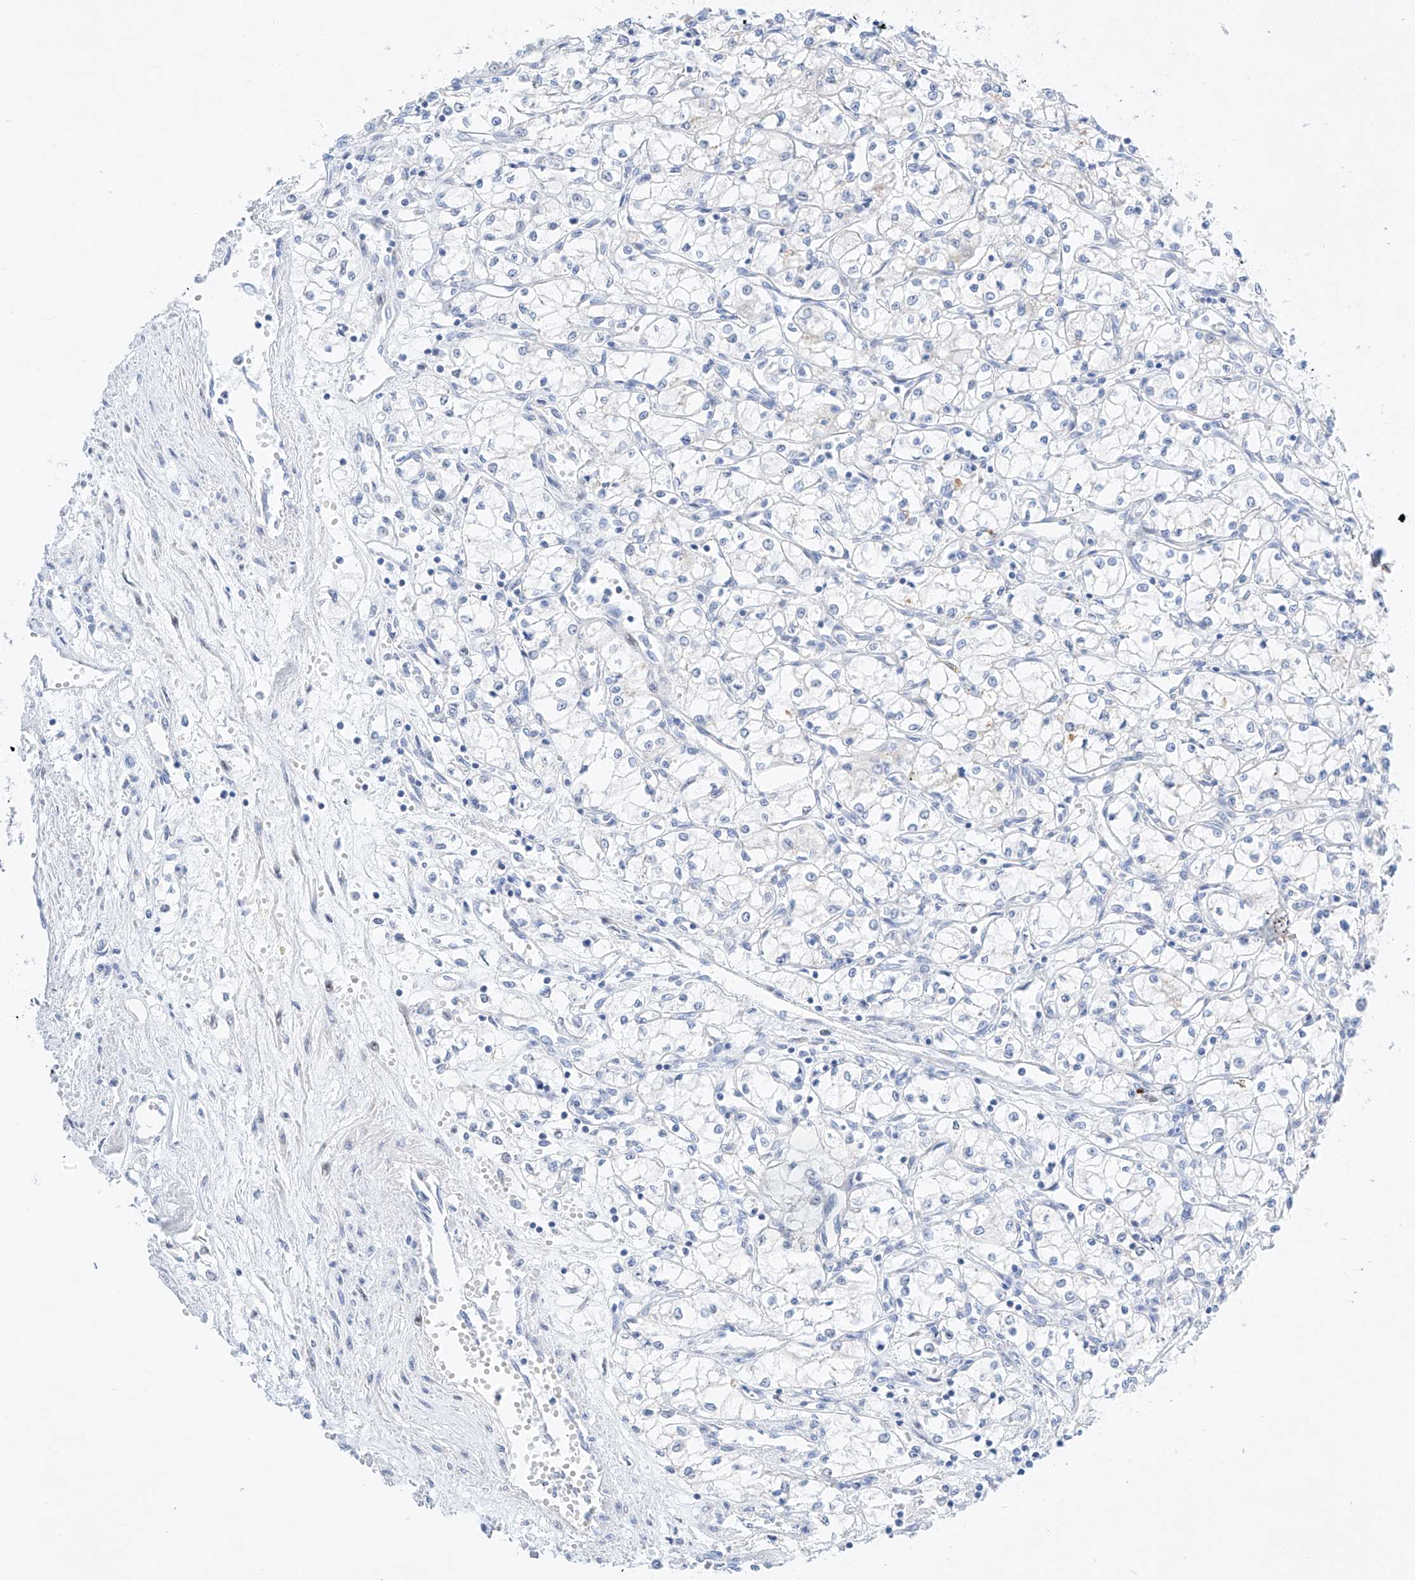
{"staining": {"intensity": "negative", "quantity": "none", "location": "none"}, "tissue": "renal cancer", "cell_type": "Tumor cells", "image_type": "cancer", "snomed": [{"axis": "morphology", "description": "Adenocarcinoma, NOS"}, {"axis": "topography", "description": "Kidney"}], "caption": "Tumor cells show no significant protein expression in renal adenocarcinoma. (DAB (3,3'-diaminobenzidine) immunohistochemistry visualized using brightfield microscopy, high magnification).", "gene": "NT5C3B", "patient": {"sex": "male", "age": 59}}